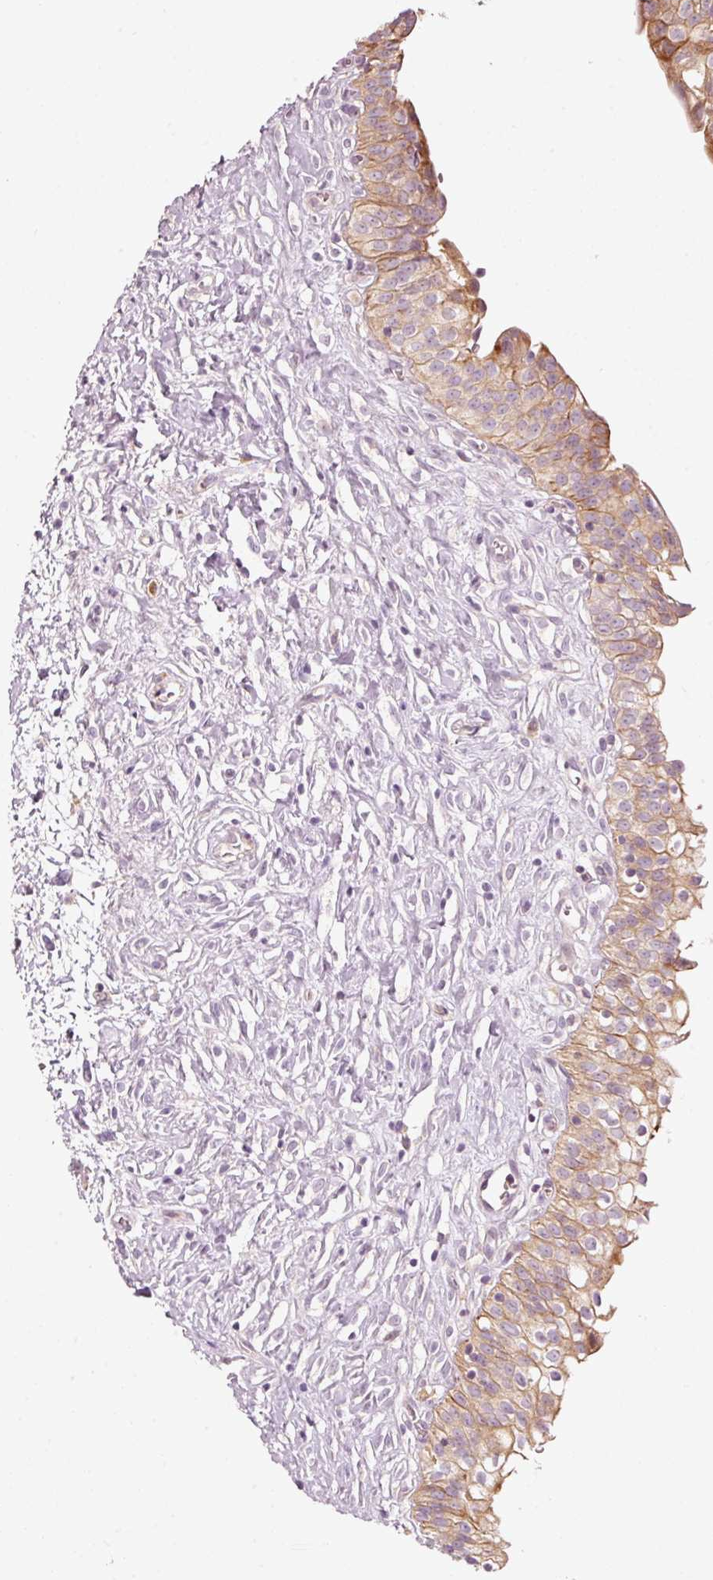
{"staining": {"intensity": "moderate", "quantity": ">75%", "location": "cytoplasmic/membranous"}, "tissue": "urinary bladder", "cell_type": "Urothelial cells", "image_type": "normal", "snomed": [{"axis": "morphology", "description": "Normal tissue, NOS"}, {"axis": "topography", "description": "Urinary bladder"}], "caption": "This histopathology image demonstrates immunohistochemistry staining of benign human urinary bladder, with medium moderate cytoplasmic/membranous expression in about >75% of urothelial cells.", "gene": "MAP10", "patient": {"sex": "male", "age": 51}}